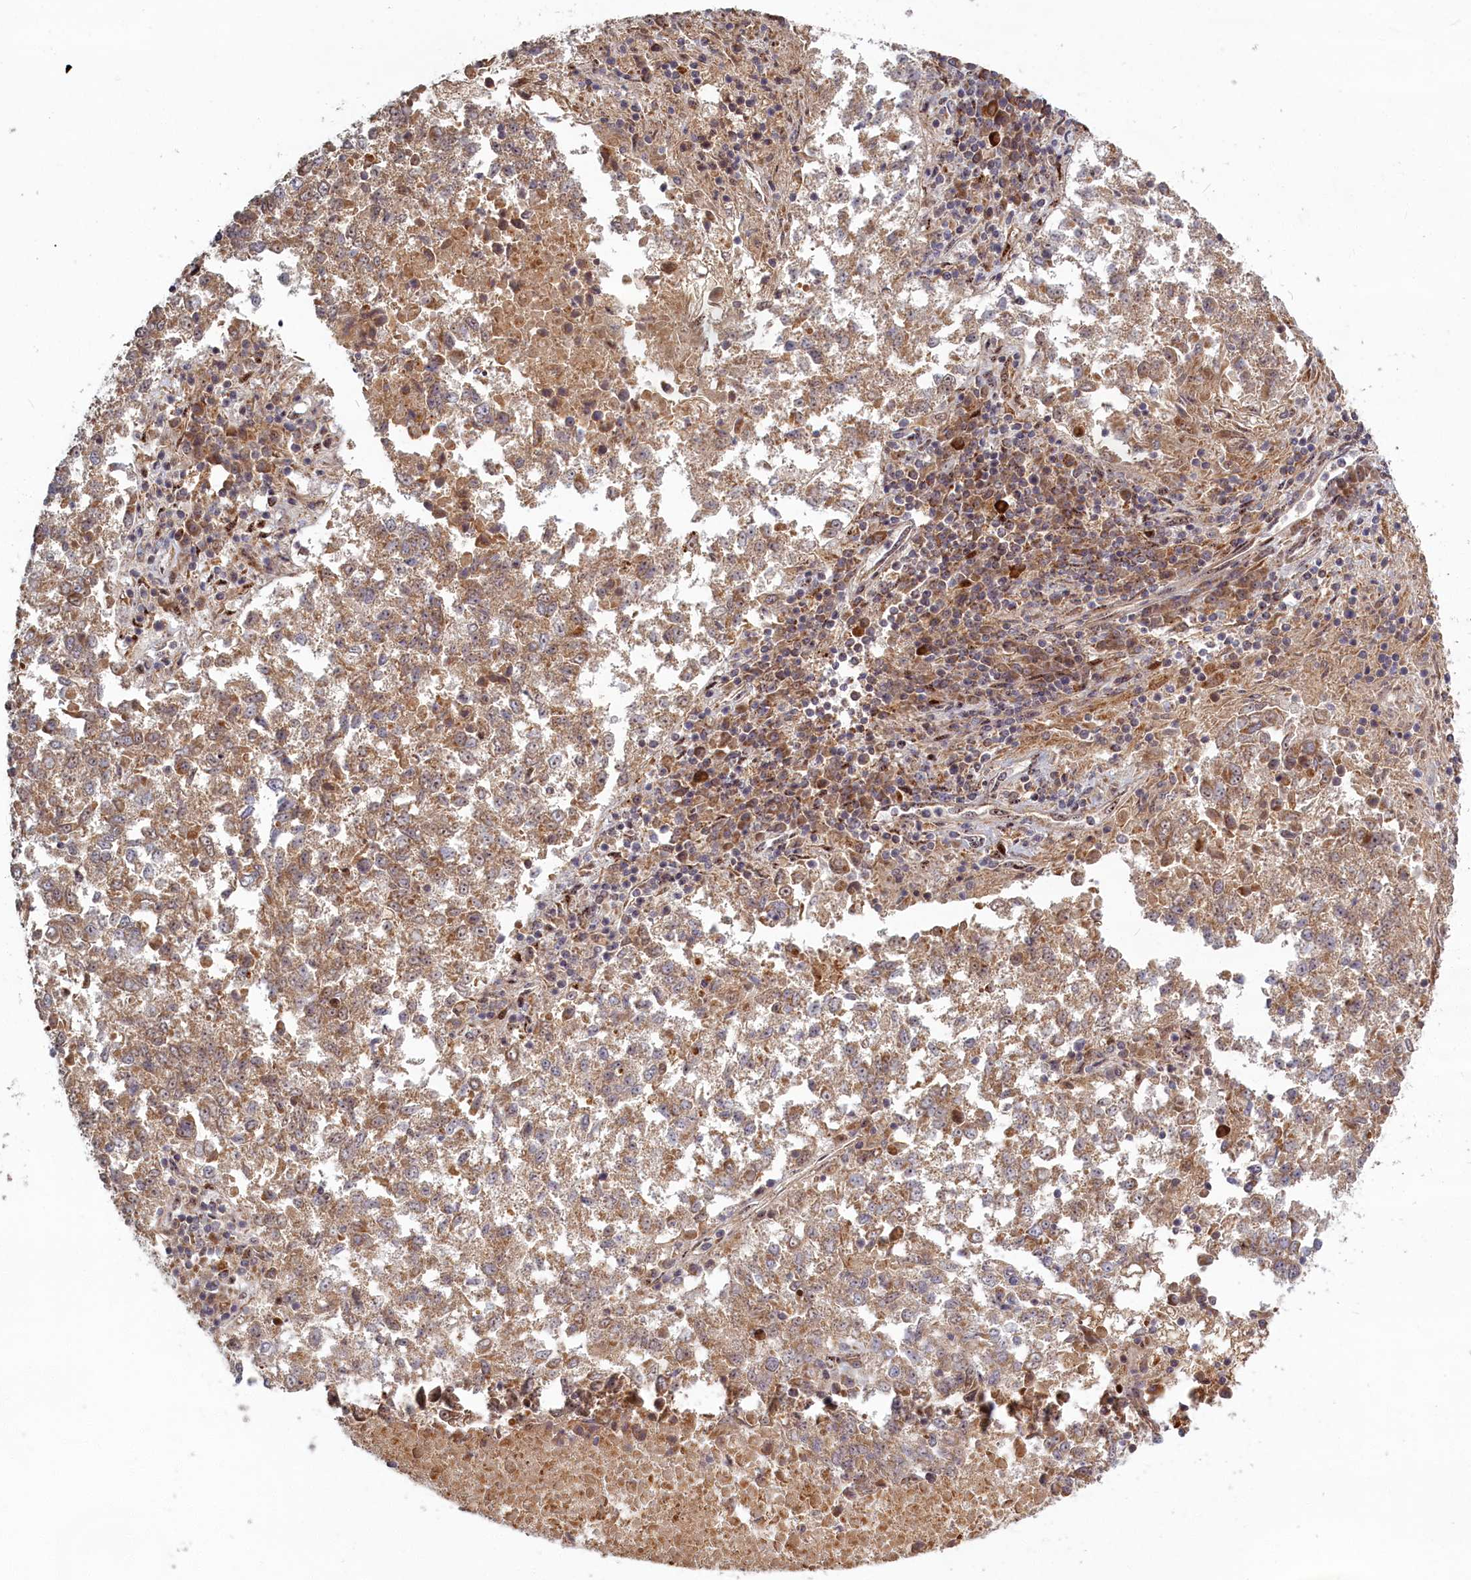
{"staining": {"intensity": "moderate", "quantity": ">75%", "location": "cytoplasmic/membranous"}, "tissue": "lung cancer", "cell_type": "Tumor cells", "image_type": "cancer", "snomed": [{"axis": "morphology", "description": "Squamous cell carcinoma, NOS"}, {"axis": "topography", "description": "Lung"}], "caption": "Tumor cells demonstrate moderate cytoplasmic/membranous positivity in about >75% of cells in lung cancer.", "gene": "PLA2G10", "patient": {"sex": "male", "age": 73}}